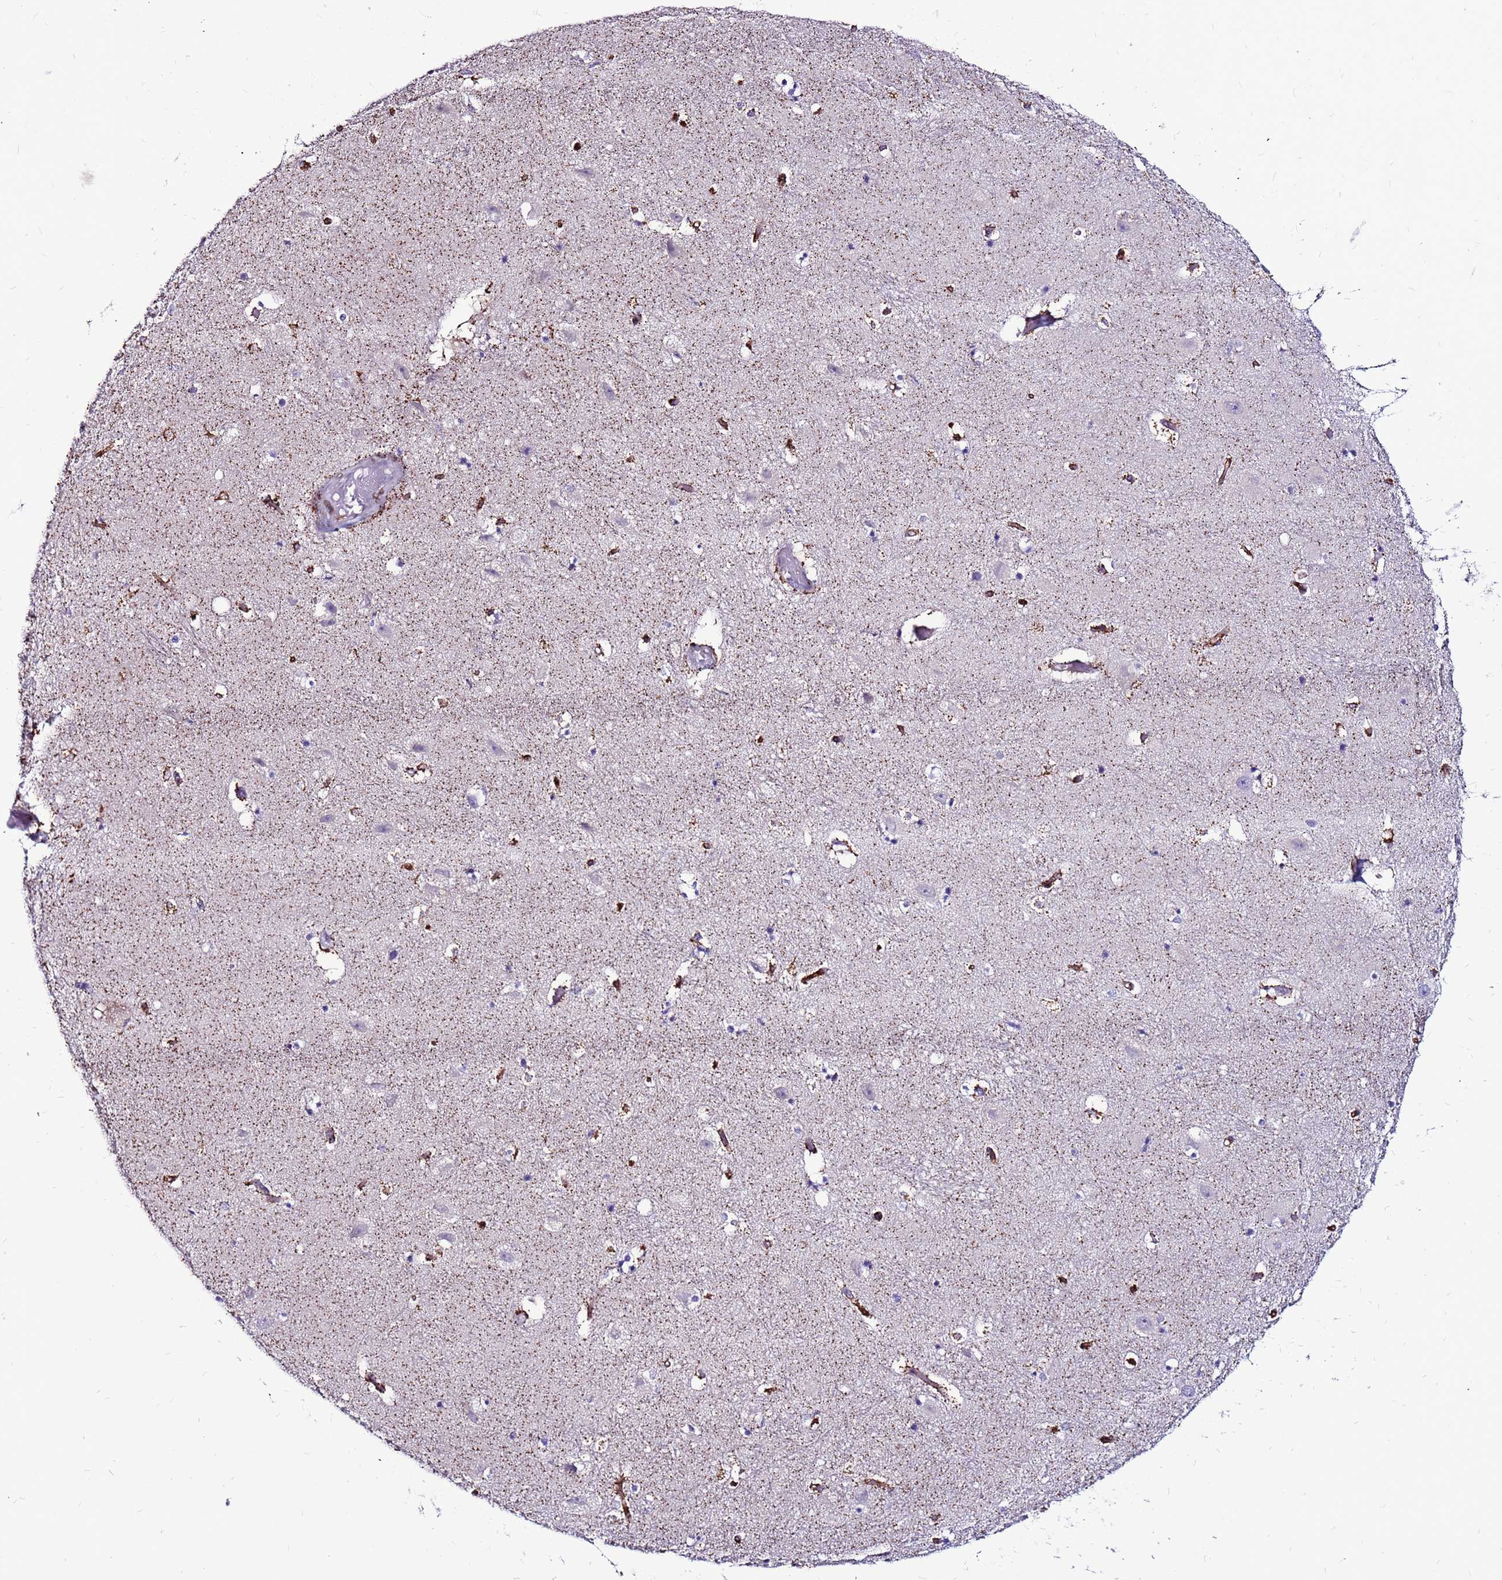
{"staining": {"intensity": "negative", "quantity": "none", "location": "none"}, "tissue": "hippocampus", "cell_type": "Glial cells", "image_type": "normal", "snomed": [{"axis": "morphology", "description": "Normal tissue, NOS"}, {"axis": "topography", "description": "Hippocampus"}], "caption": "Glial cells are negative for protein expression in unremarkable human hippocampus. (DAB (3,3'-diaminobenzidine) IHC with hematoxylin counter stain).", "gene": "CCDC71", "patient": {"sex": "female", "age": 52}}